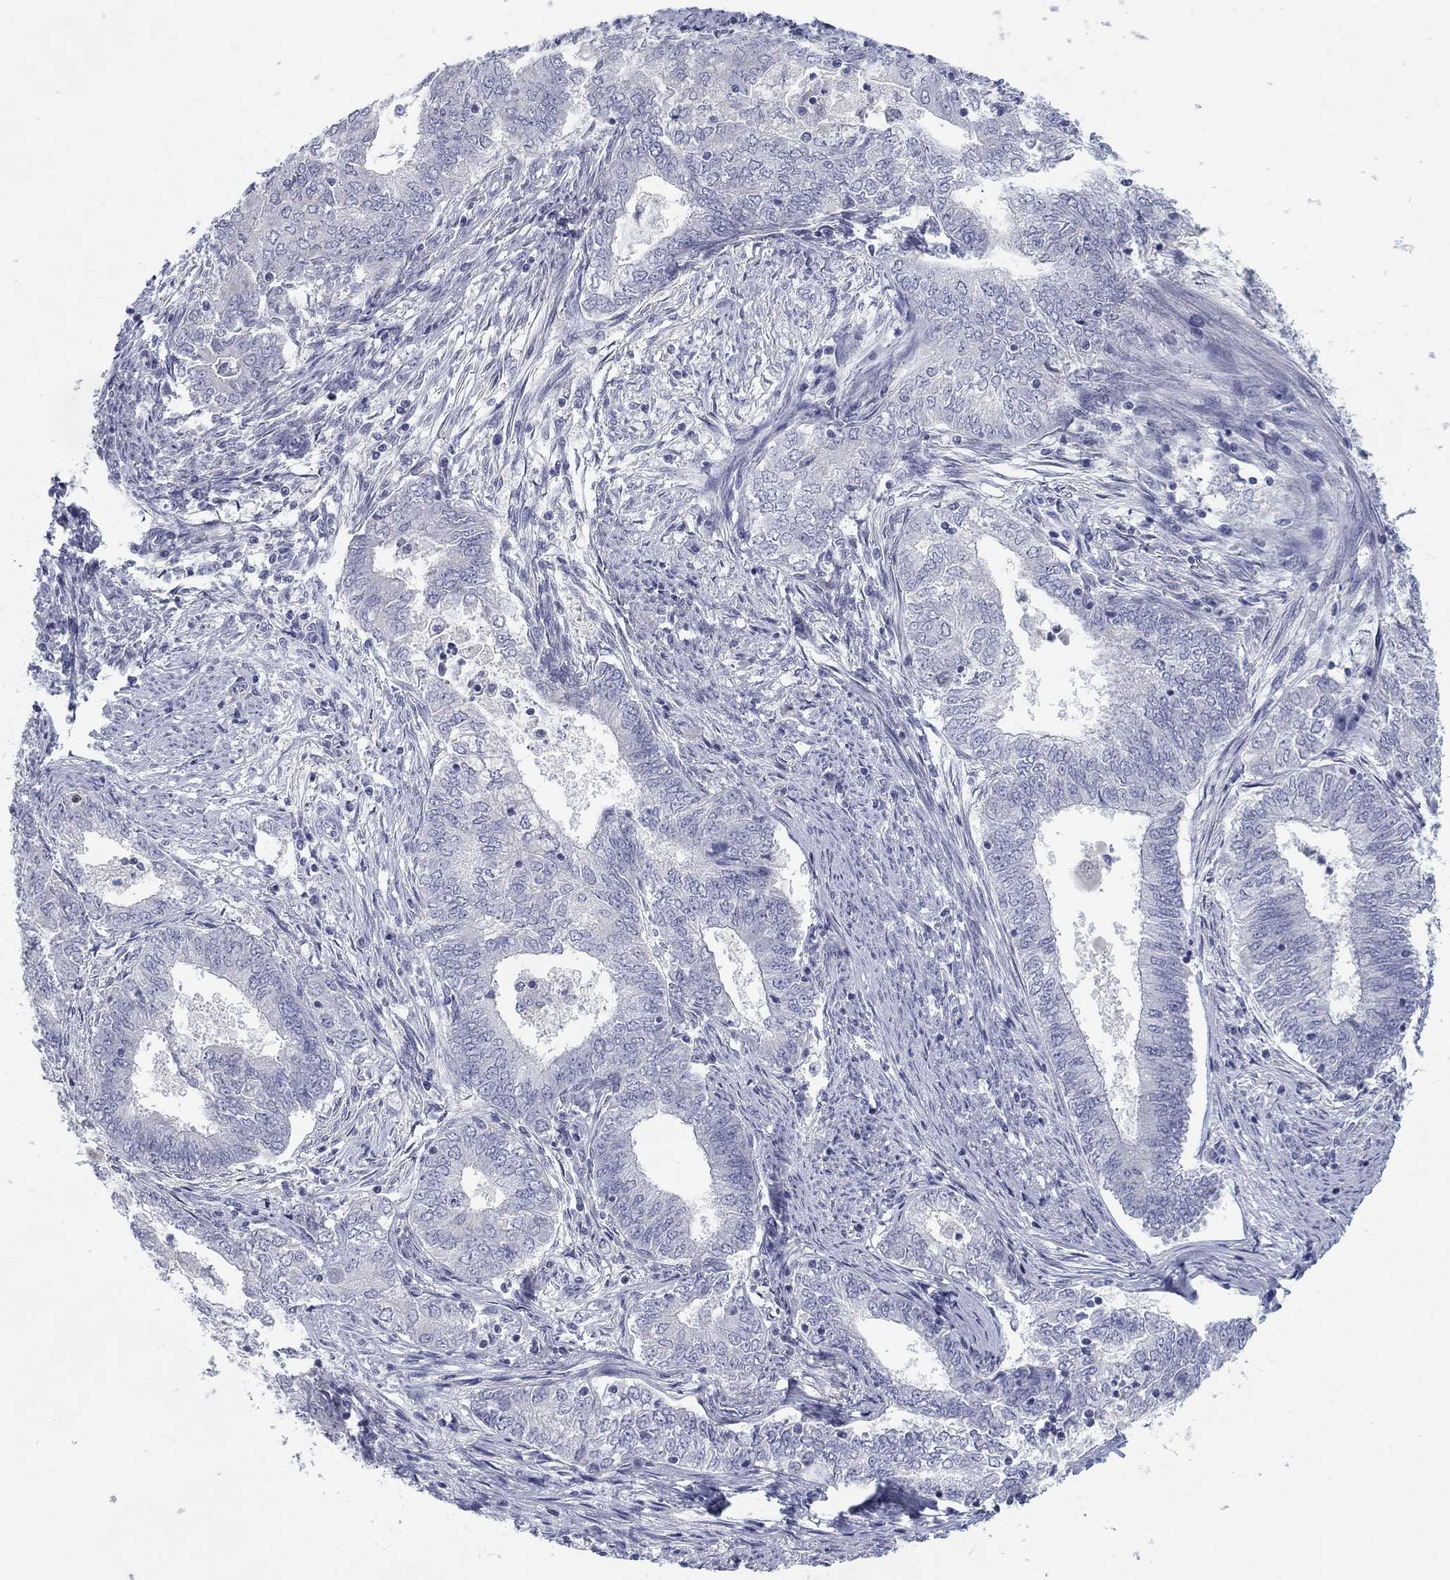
{"staining": {"intensity": "negative", "quantity": "none", "location": "none"}, "tissue": "endometrial cancer", "cell_type": "Tumor cells", "image_type": "cancer", "snomed": [{"axis": "morphology", "description": "Adenocarcinoma, NOS"}, {"axis": "topography", "description": "Endometrium"}], "caption": "High magnification brightfield microscopy of adenocarcinoma (endometrial) stained with DAB (3,3'-diaminobenzidine) (brown) and counterstained with hematoxylin (blue): tumor cells show no significant positivity. (DAB IHC with hematoxylin counter stain).", "gene": "CALB1", "patient": {"sex": "female", "age": 62}}